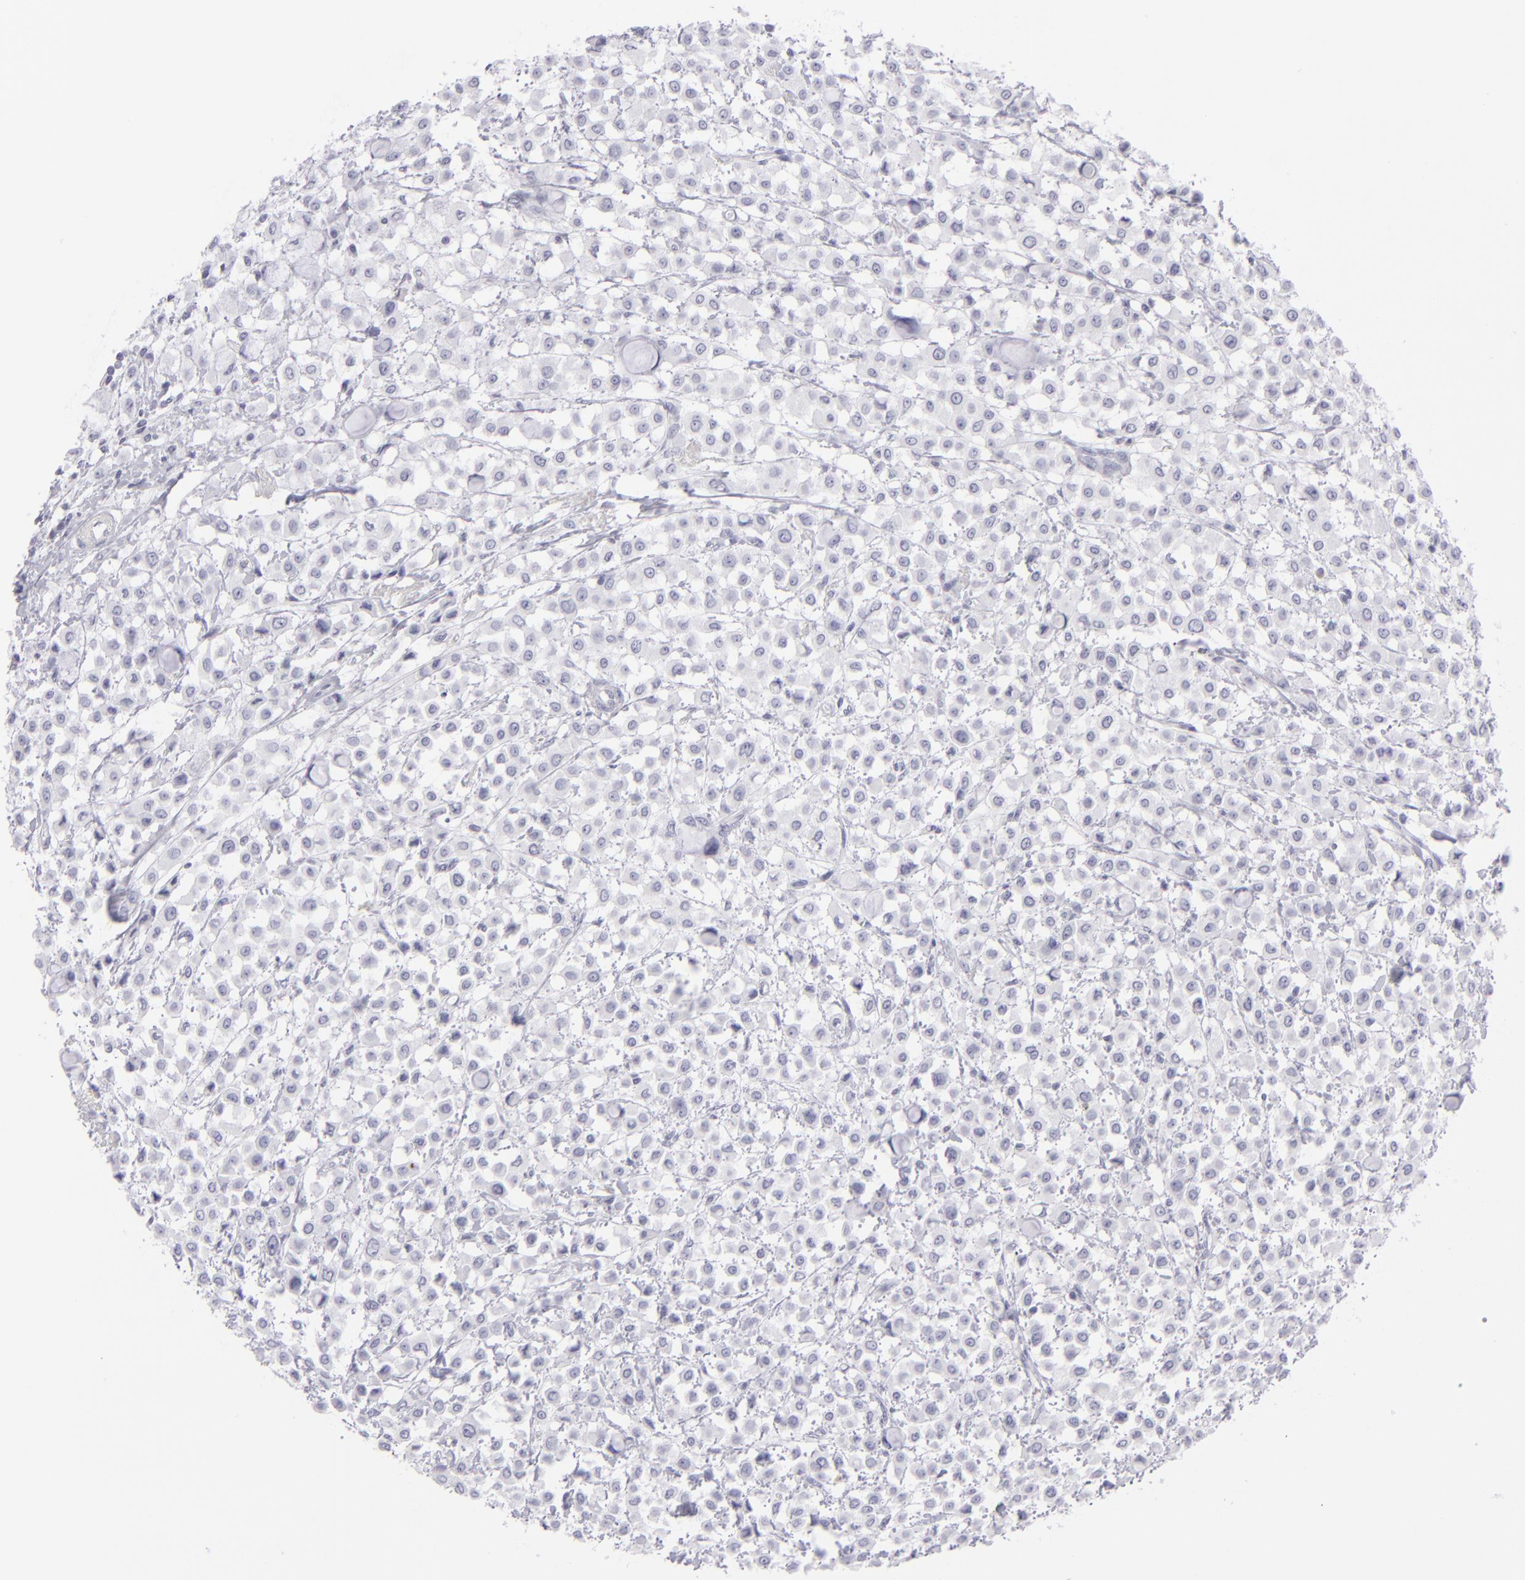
{"staining": {"intensity": "negative", "quantity": "none", "location": "none"}, "tissue": "breast cancer", "cell_type": "Tumor cells", "image_type": "cancer", "snomed": [{"axis": "morphology", "description": "Lobular carcinoma"}, {"axis": "topography", "description": "Breast"}], "caption": "This is an immunohistochemistry (IHC) micrograph of human lobular carcinoma (breast). There is no positivity in tumor cells.", "gene": "KRT1", "patient": {"sex": "female", "age": 85}}